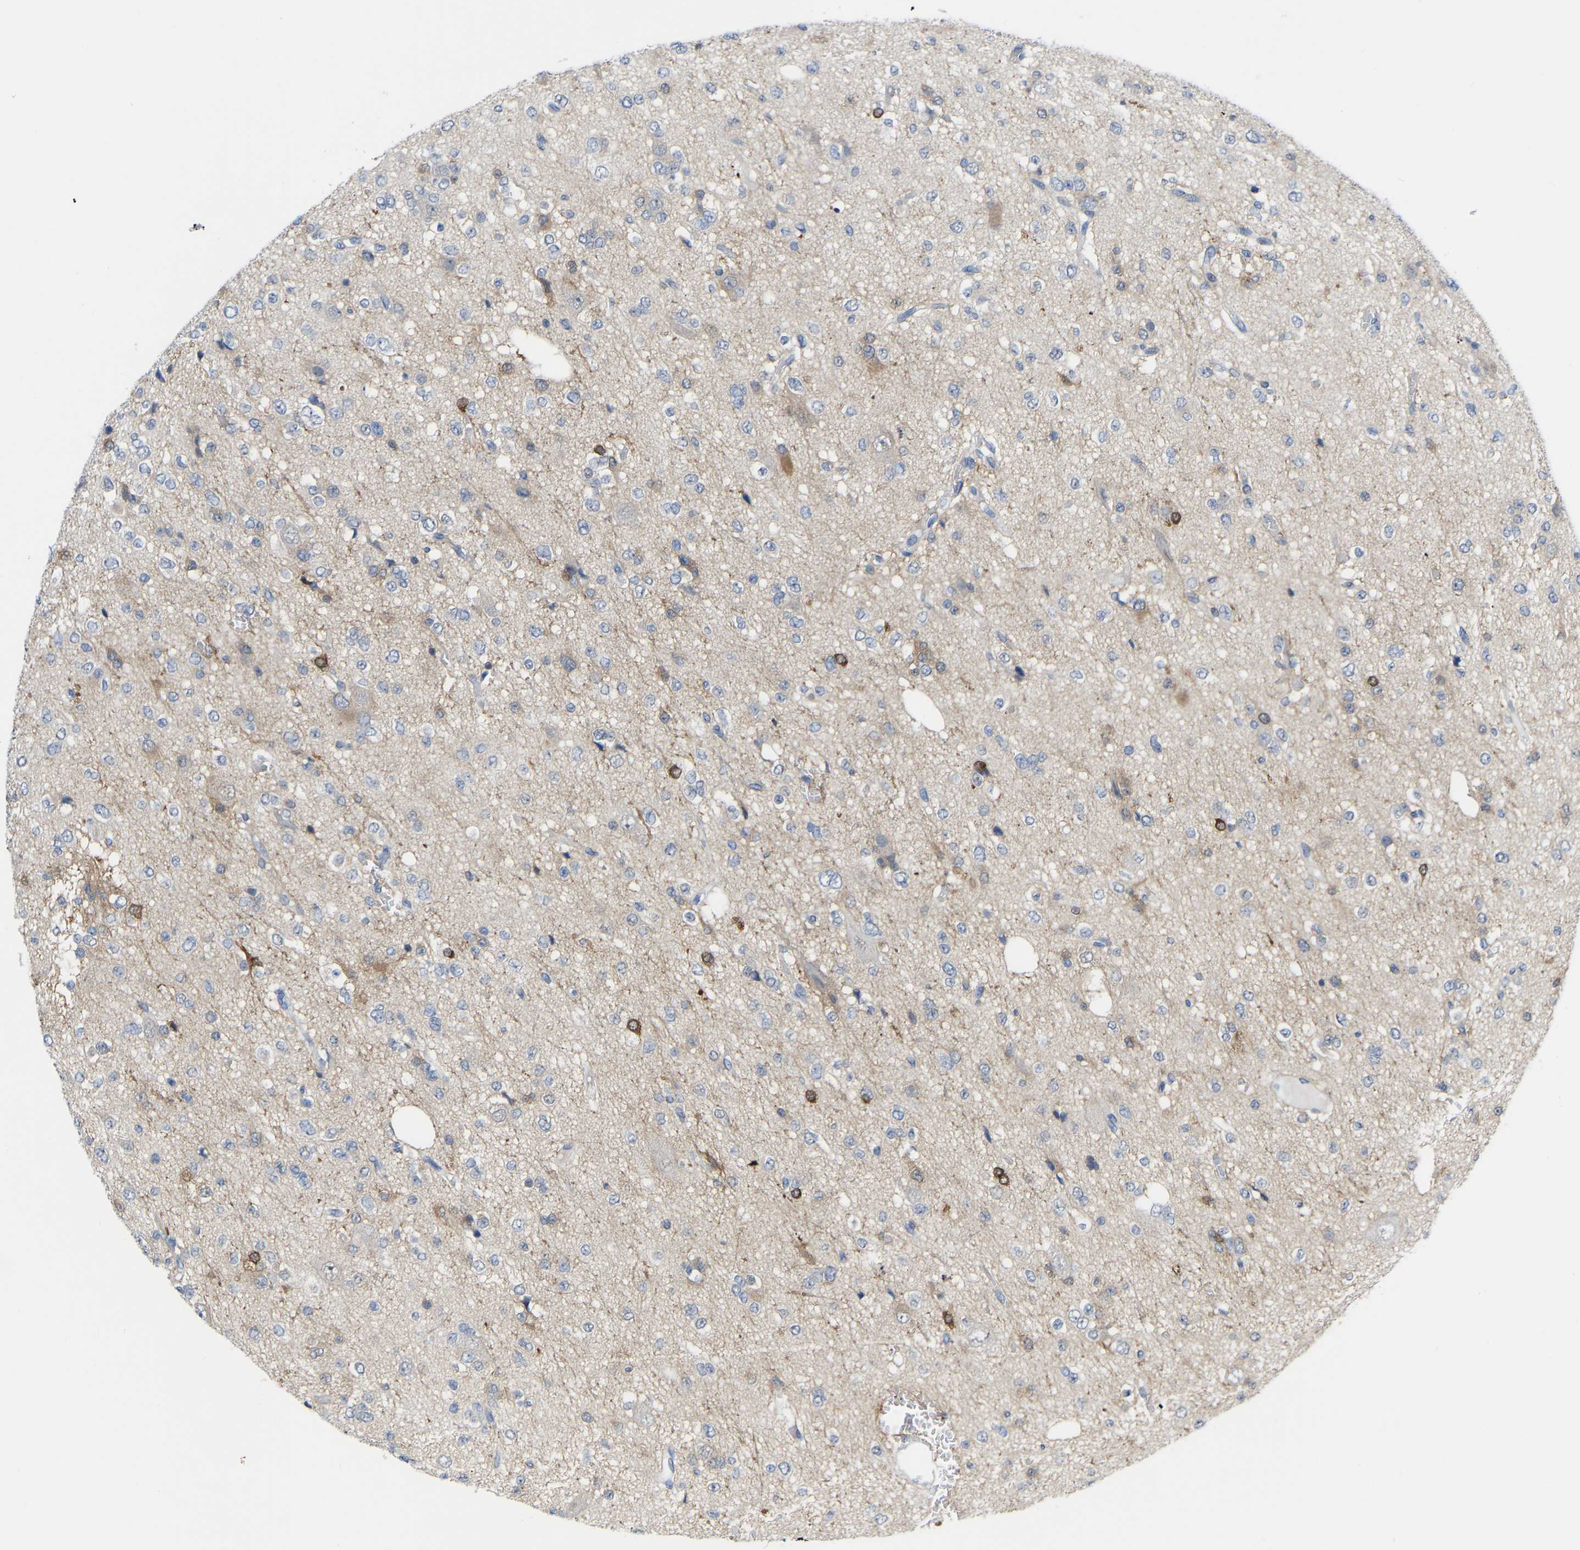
{"staining": {"intensity": "negative", "quantity": "none", "location": "none"}, "tissue": "glioma", "cell_type": "Tumor cells", "image_type": "cancer", "snomed": [{"axis": "morphology", "description": "Glioma, malignant, Low grade"}, {"axis": "topography", "description": "Brain"}], "caption": "Immunohistochemistry image of human malignant glioma (low-grade) stained for a protein (brown), which shows no positivity in tumor cells. (Stains: DAB IHC with hematoxylin counter stain, Microscopy: brightfield microscopy at high magnification).", "gene": "ABTB2", "patient": {"sex": "male", "age": 38}}